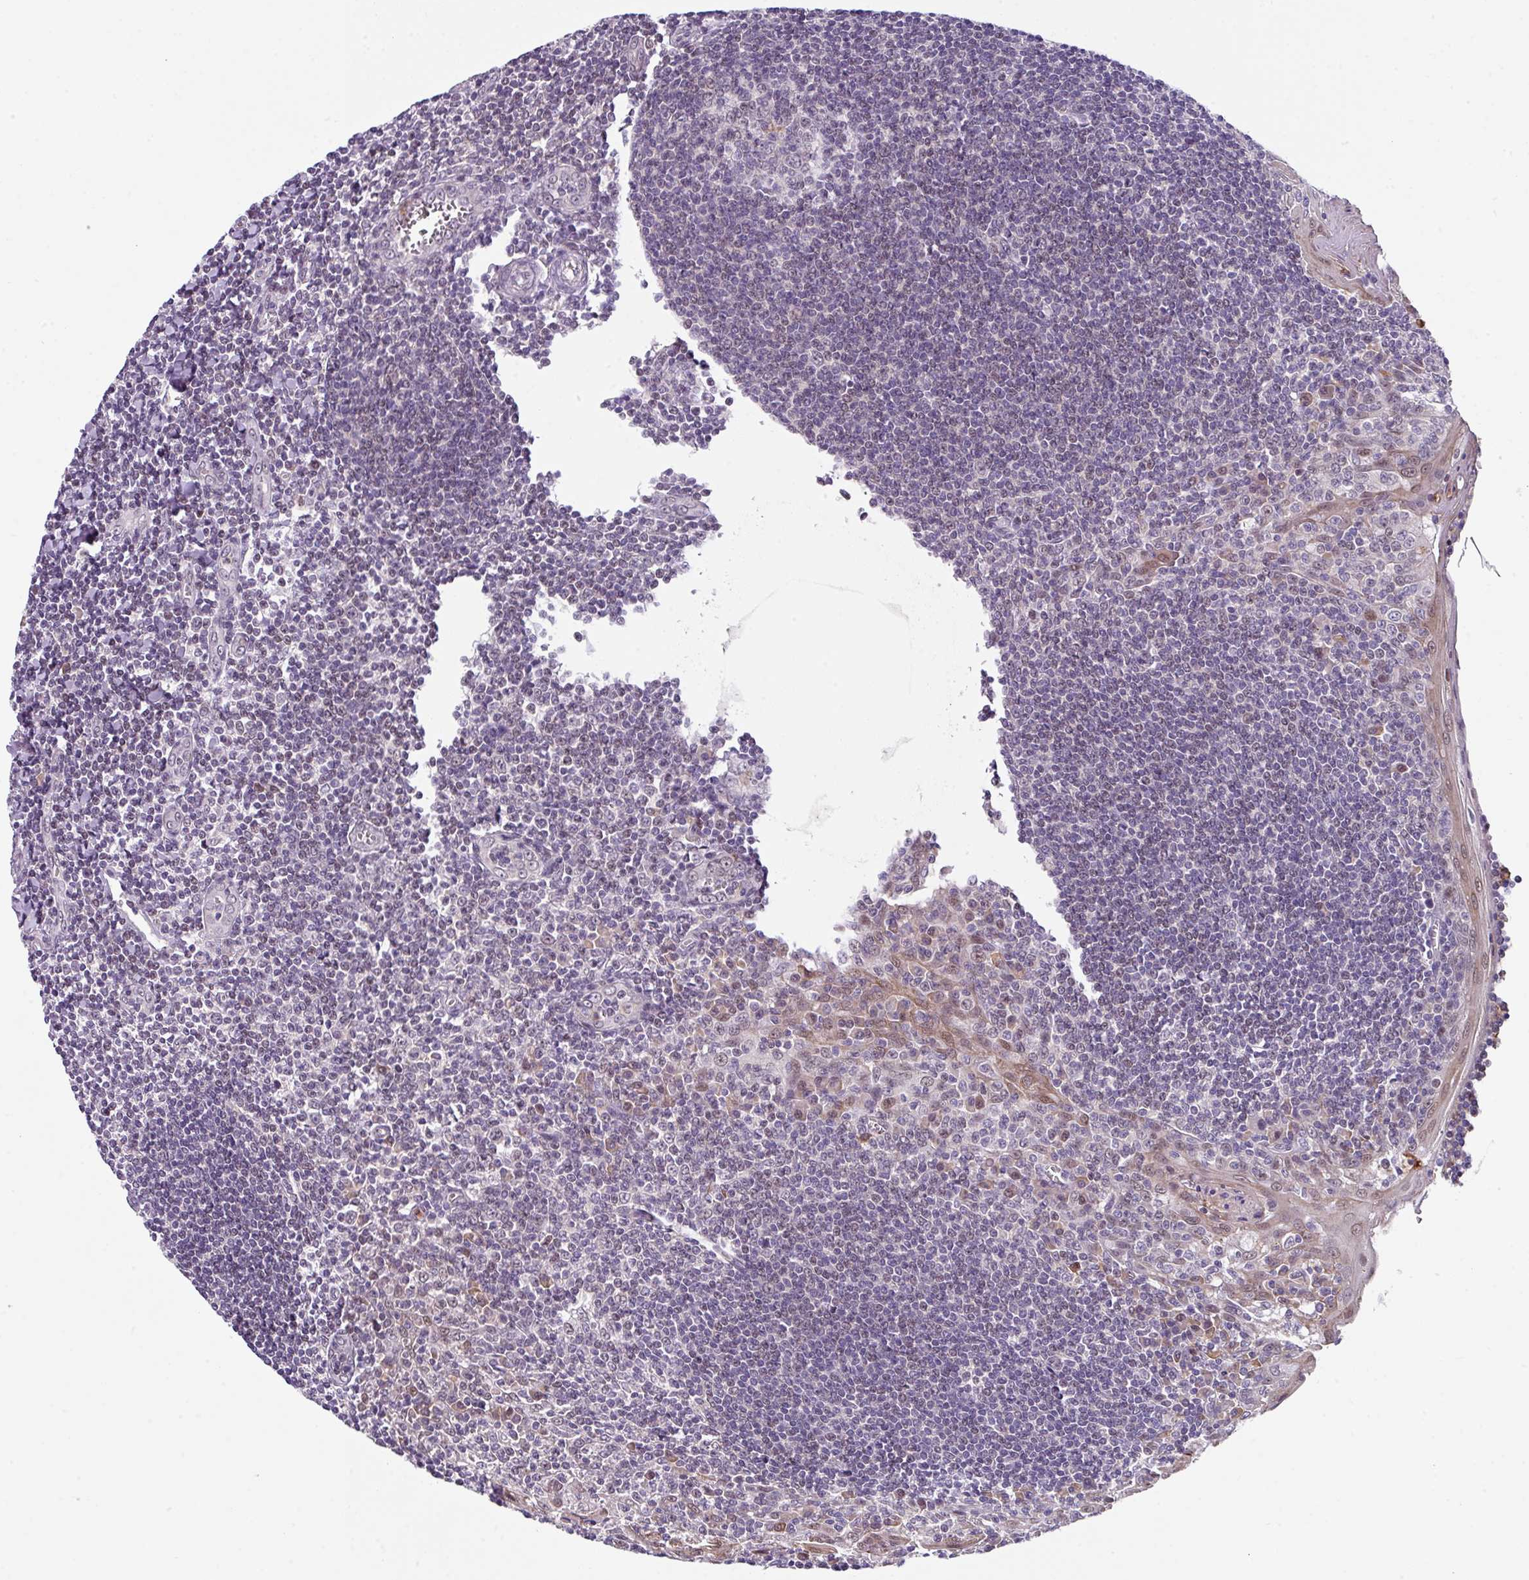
{"staining": {"intensity": "moderate", "quantity": "<25%", "location": "cytoplasmic/membranous"}, "tissue": "tonsil", "cell_type": "Germinal center cells", "image_type": "normal", "snomed": [{"axis": "morphology", "description": "Normal tissue, NOS"}, {"axis": "topography", "description": "Tonsil"}], "caption": "IHC image of unremarkable tonsil: human tonsil stained using immunohistochemistry (IHC) demonstrates low levels of moderate protein expression localized specifically in the cytoplasmic/membranous of germinal center cells, appearing as a cytoplasmic/membranous brown color.", "gene": "ZFP3", "patient": {"sex": "male", "age": 27}}